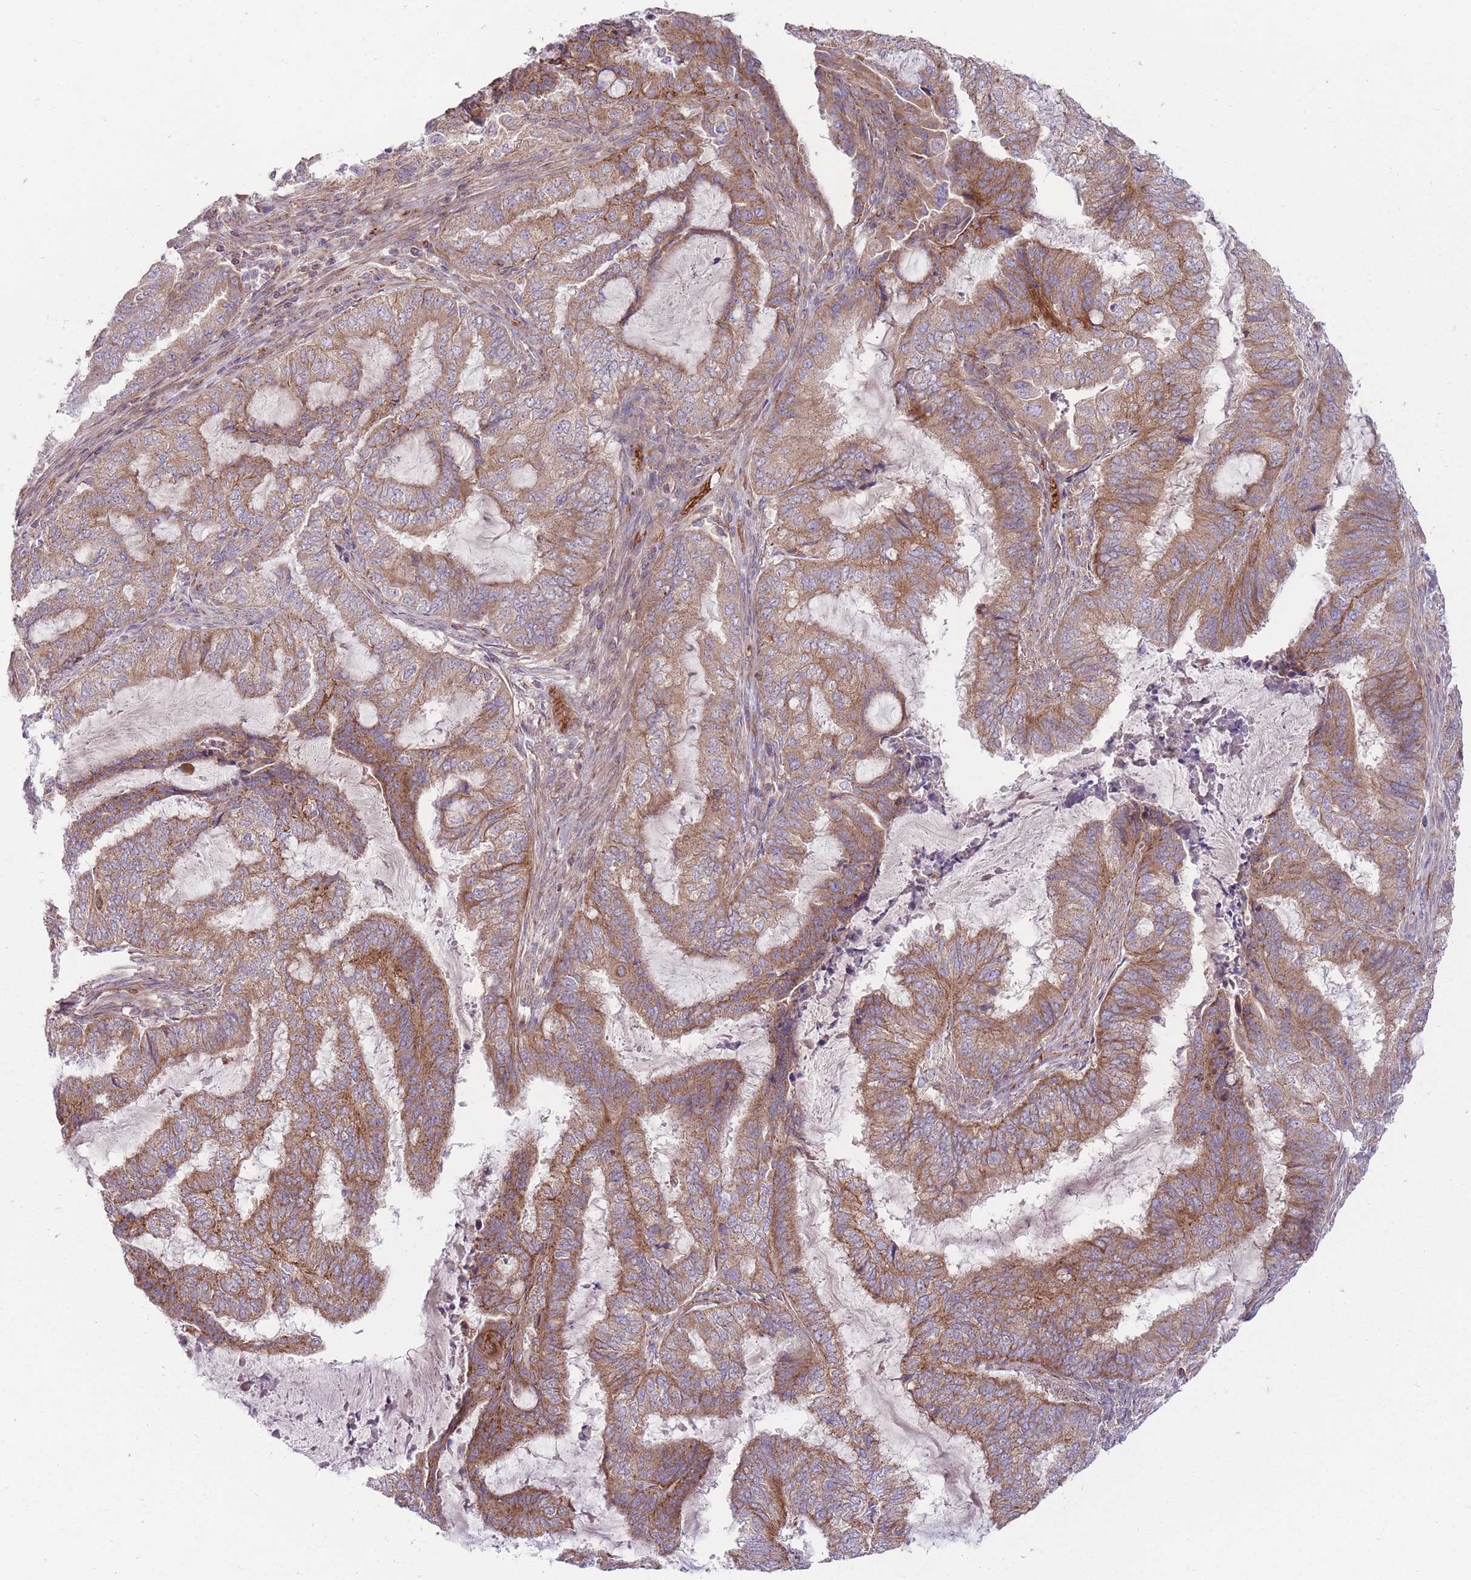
{"staining": {"intensity": "moderate", "quantity": ">75%", "location": "cytoplasmic/membranous"}, "tissue": "endometrial cancer", "cell_type": "Tumor cells", "image_type": "cancer", "snomed": [{"axis": "morphology", "description": "Adenocarcinoma, NOS"}, {"axis": "topography", "description": "Endometrium"}], "caption": "Immunohistochemical staining of endometrial cancer (adenocarcinoma) displays moderate cytoplasmic/membranous protein positivity in about >75% of tumor cells. The protein of interest is shown in brown color, while the nuclei are stained blue.", "gene": "ANKRD10", "patient": {"sex": "female", "age": 51}}